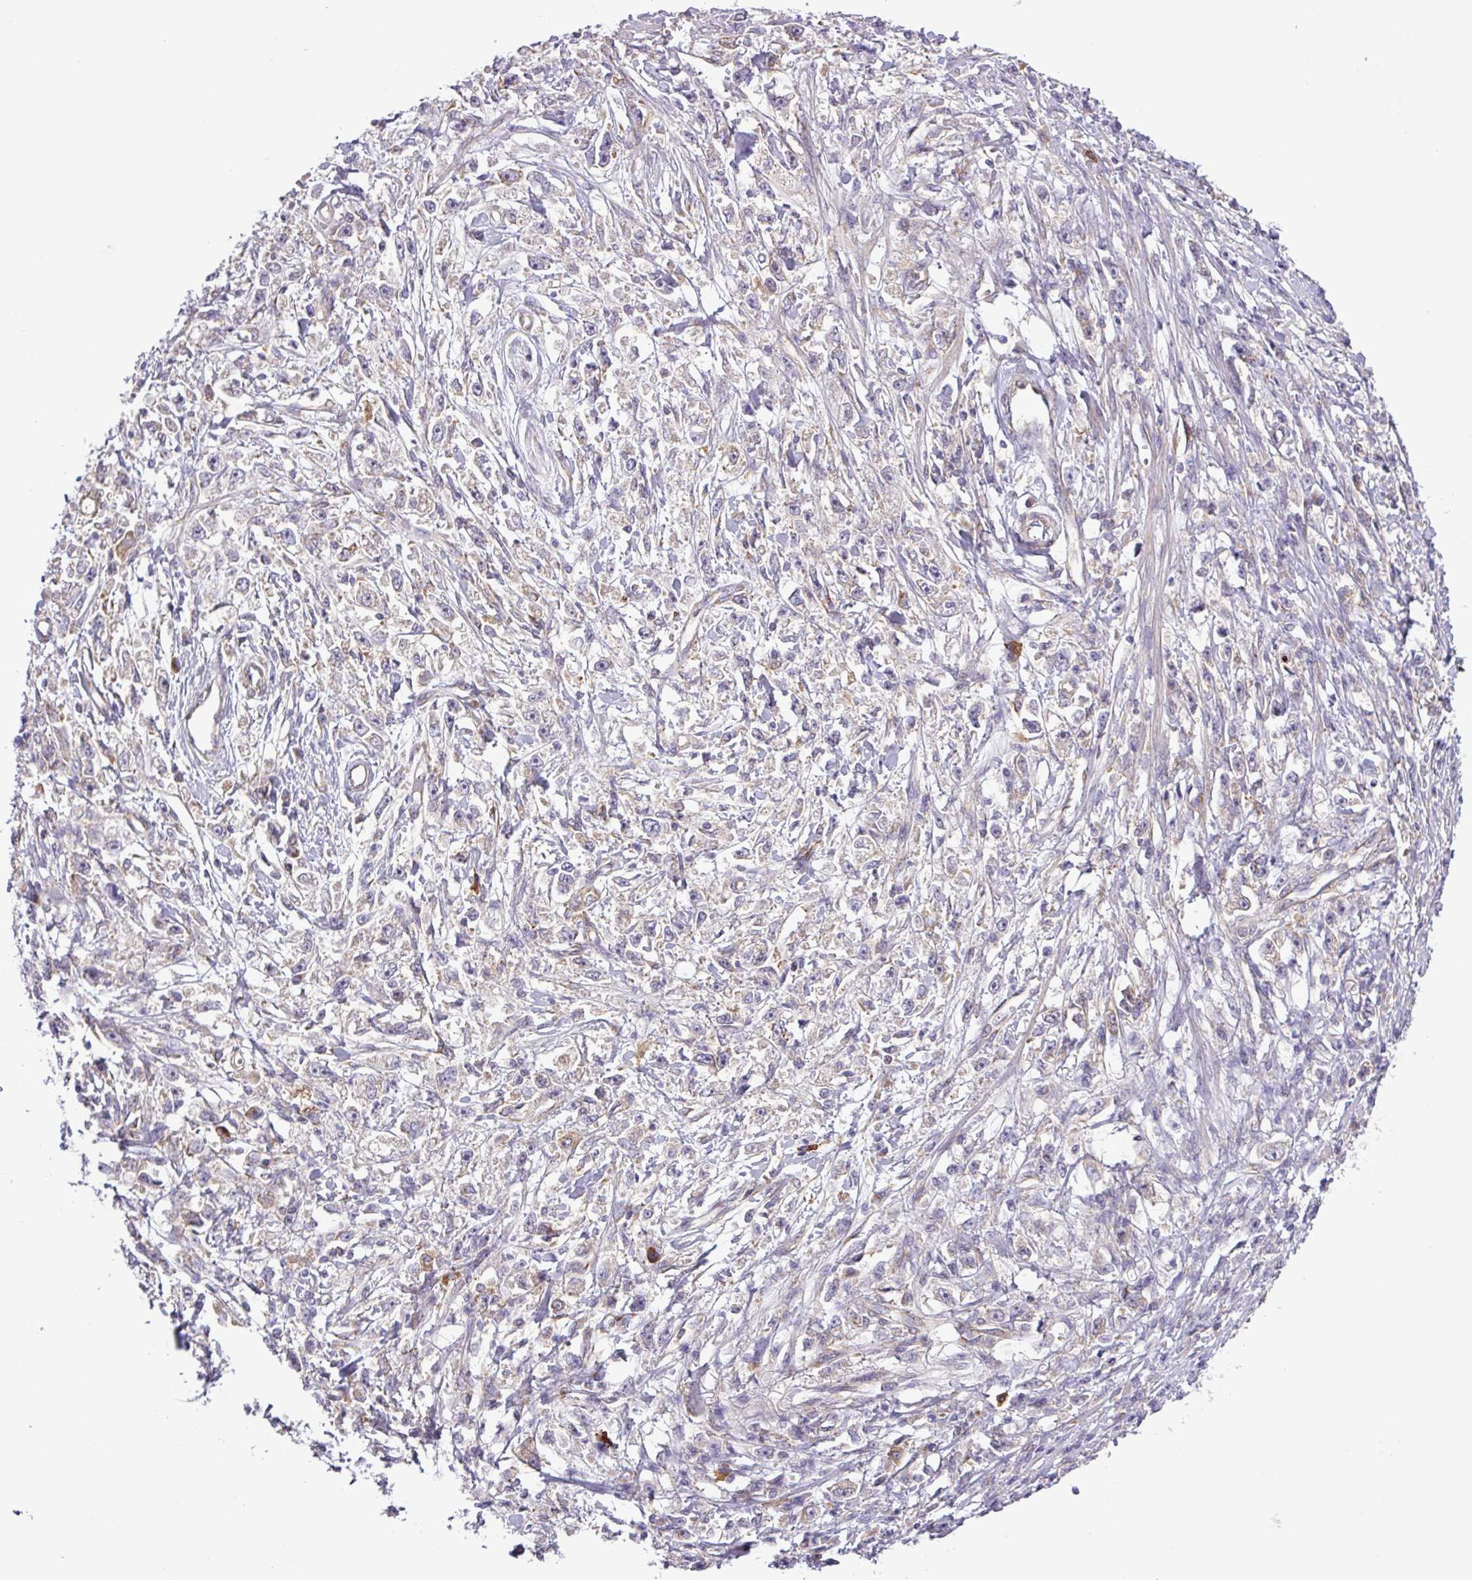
{"staining": {"intensity": "negative", "quantity": "none", "location": "none"}, "tissue": "stomach cancer", "cell_type": "Tumor cells", "image_type": "cancer", "snomed": [{"axis": "morphology", "description": "Adenocarcinoma, NOS"}, {"axis": "topography", "description": "Stomach"}], "caption": "Tumor cells are negative for protein expression in human stomach cancer (adenocarcinoma).", "gene": "FAM222B", "patient": {"sex": "female", "age": 59}}